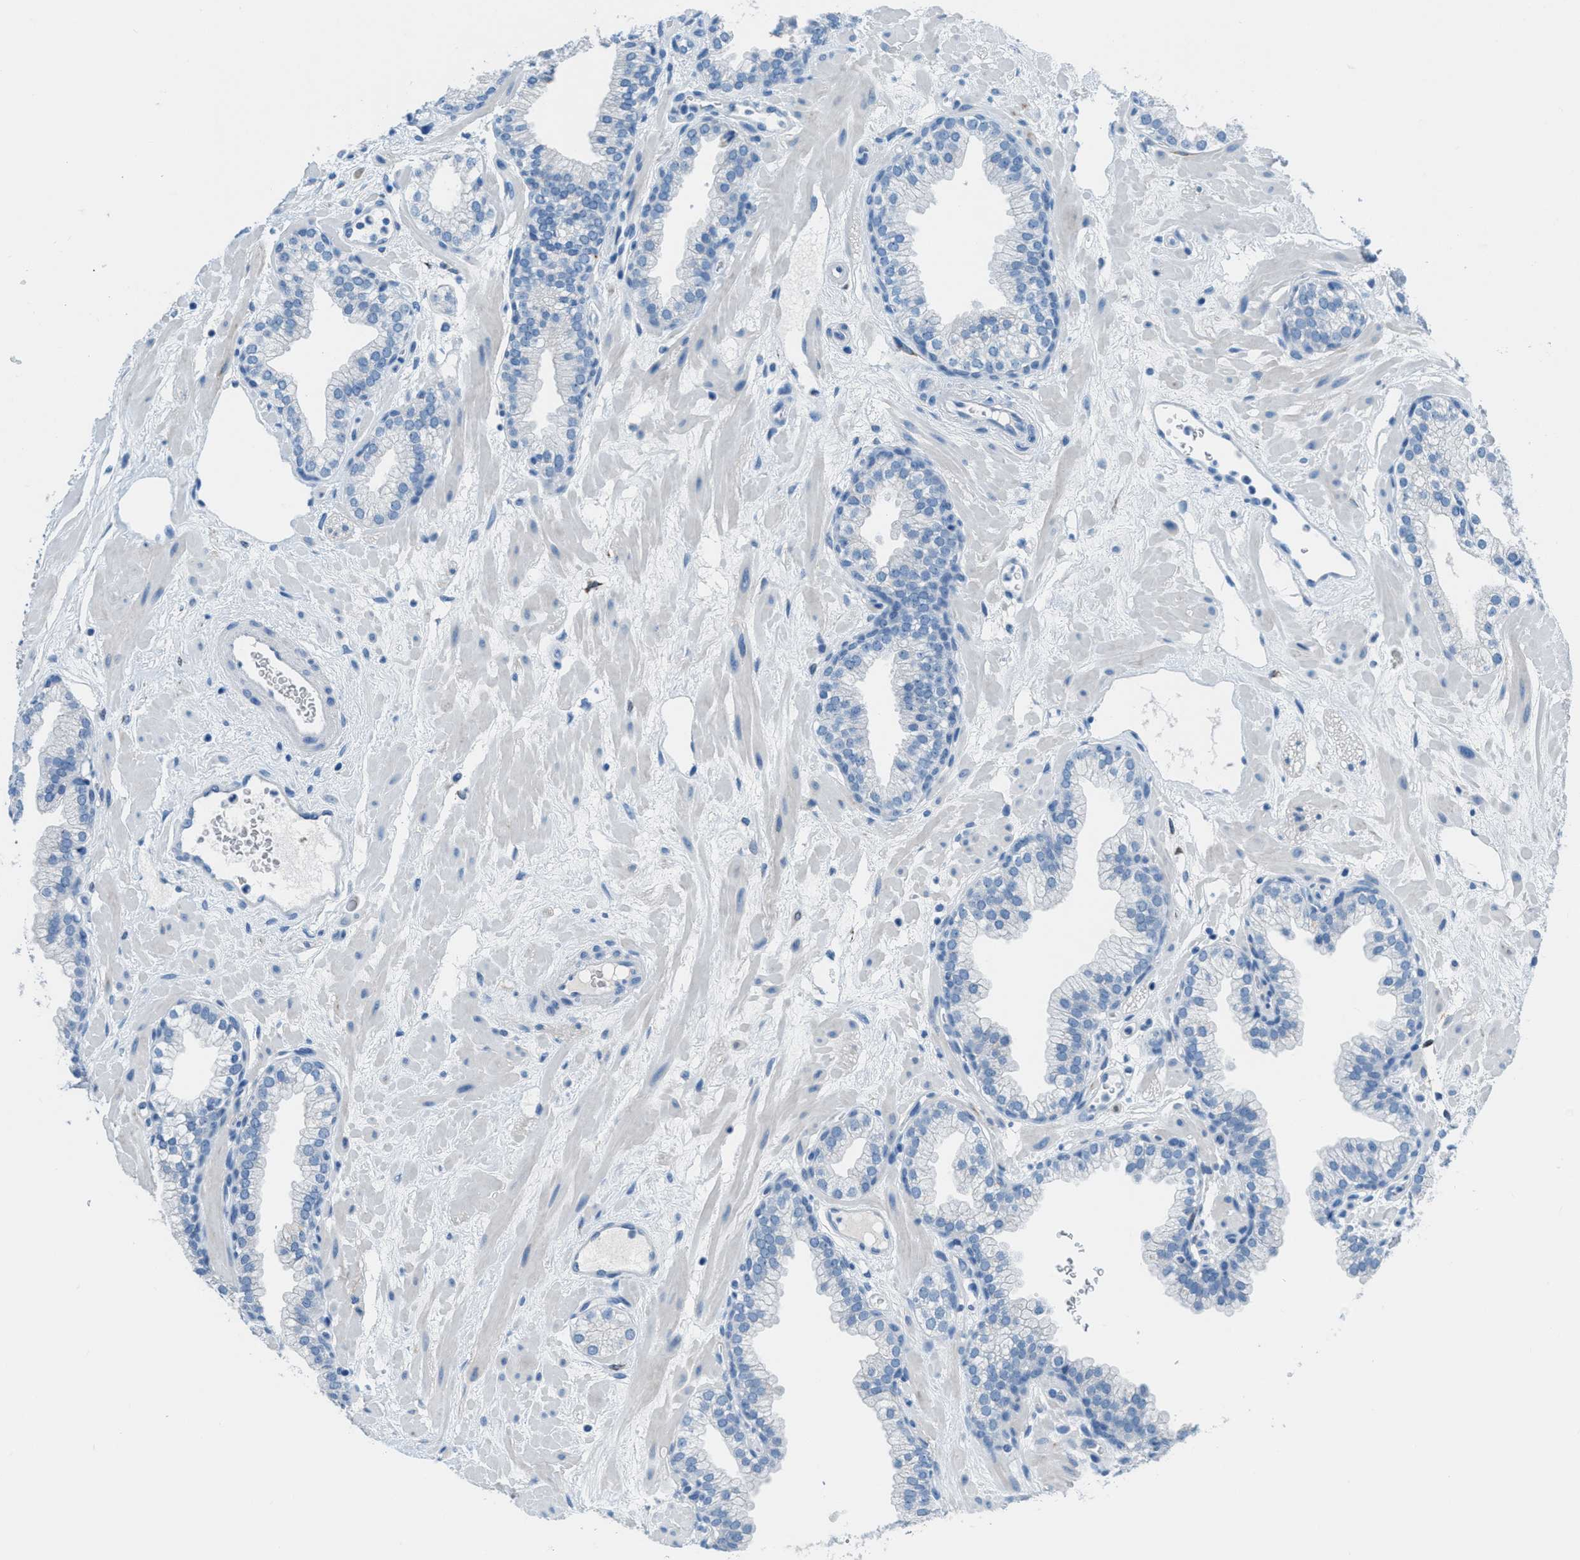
{"staining": {"intensity": "negative", "quantity": "none", "location": "none"}, "tissue": "prostate", "cell_type": "Glandular cells", "image_type": "normal", "snomed": [{"axis": "morphology", "description": "Normal tissue, NOS"}, {"axis": "morphology", "description": "Urothelial carcinoma, Low grade"}, {"axis": "topography", "description": "Urinary bladder"}, {"axis": "topography", "description": "Prostate"}], "caption": "Immunohistochemistry (IHC) histopathology image of normal prostate stained for a protein (brown), which shows no positivity in glandular cells.", "gene": "MGARP", "patient": {"sex": "male", "age": 60}}